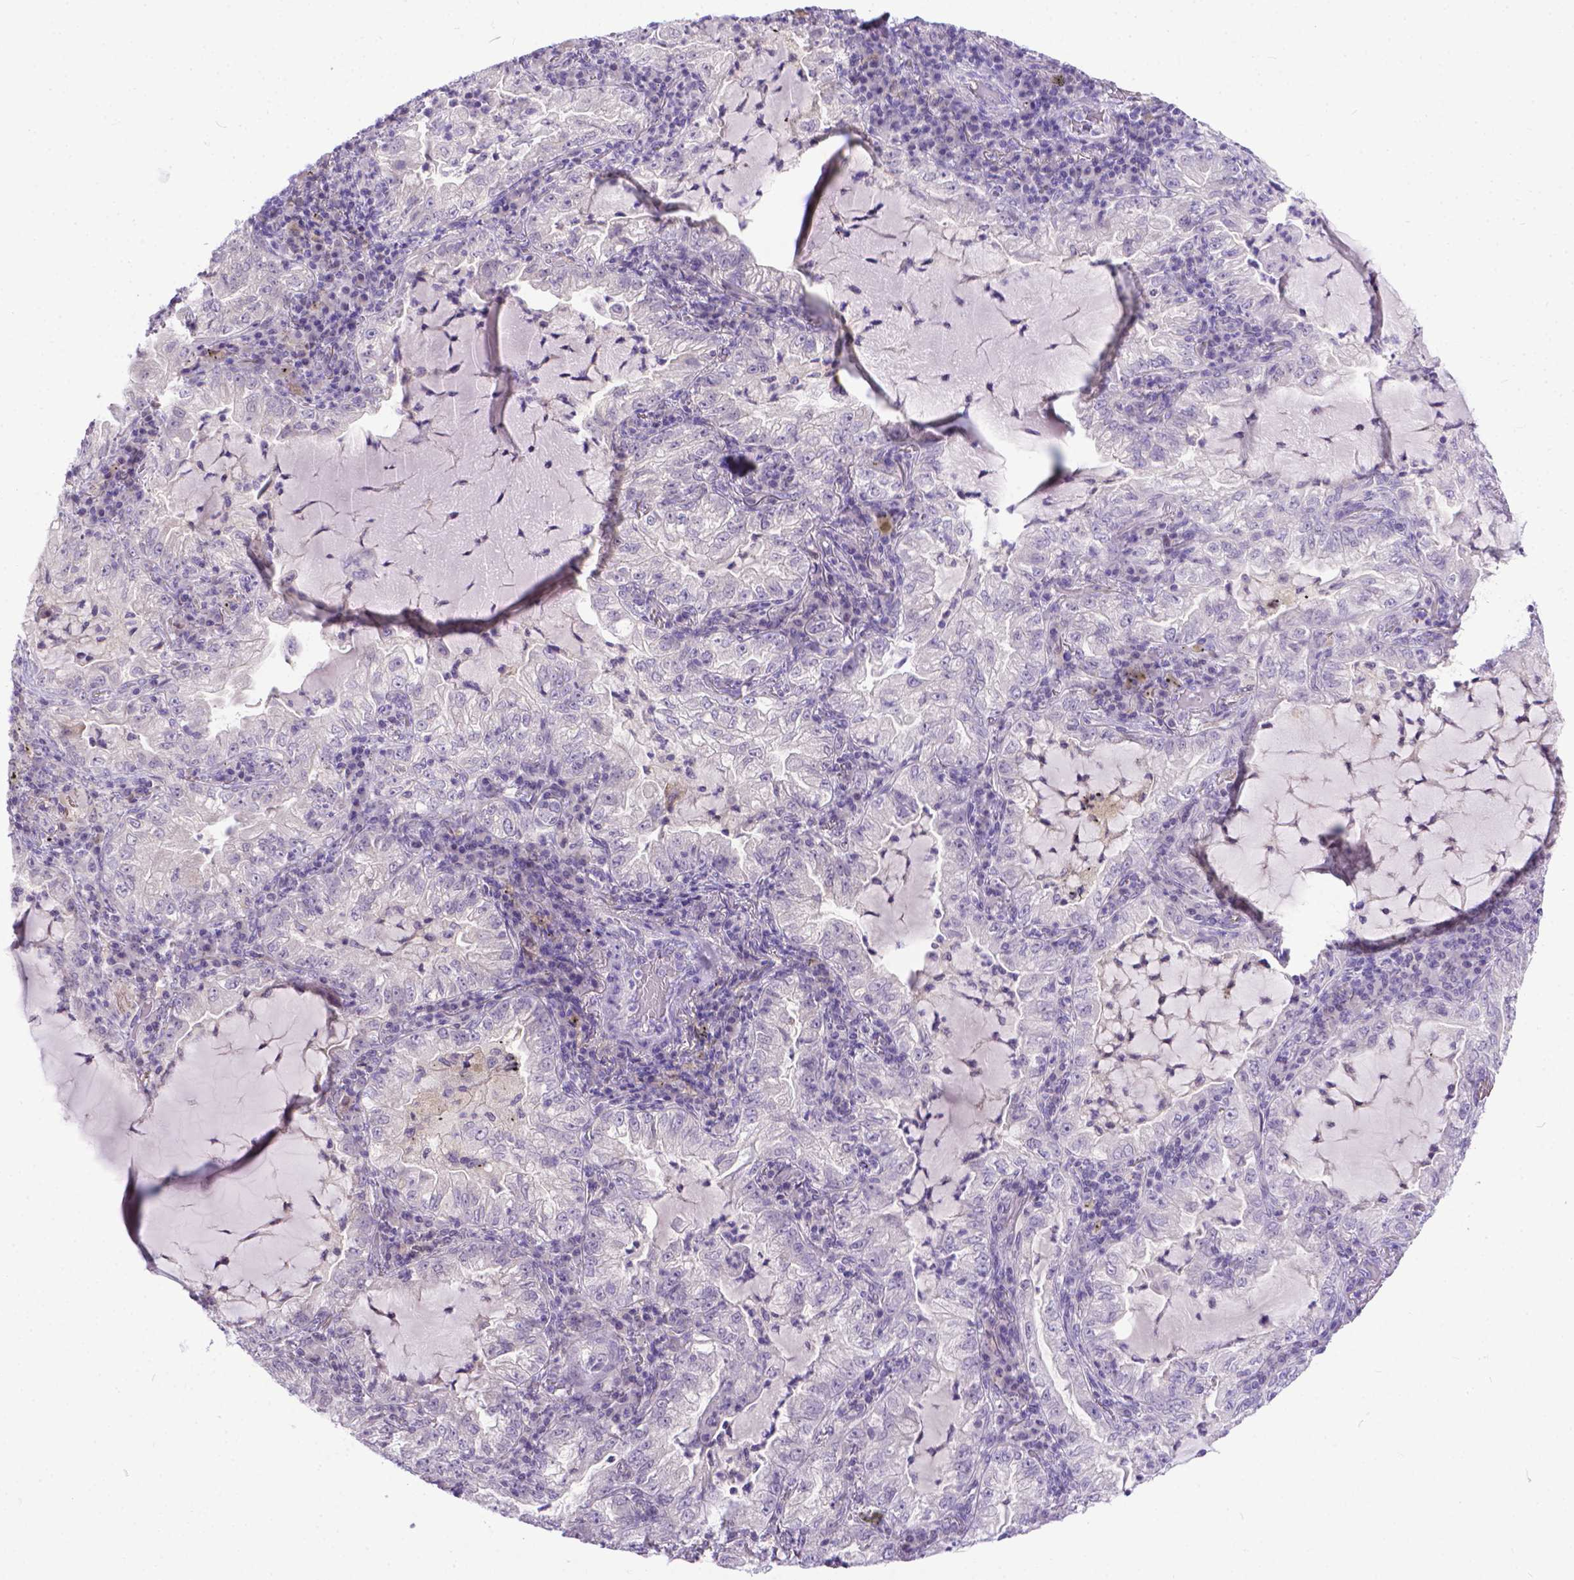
{"staining": {"intensity": "negative", "quantity": "none", "location": "none"}, "tissue": "lung cancer", "cell_type": "Tumor cells", "image_type": "cancer", "snomed": [{"axis": "morphology", "description": "Adenocarcinoma, NOS"}, {"axis": "topography", "description": "Lung"}], "caption": "There is no significant positivity in tumor cells of adenocarcinoma (lung).", "gene": "TTLL6", "patient": {"sex": "female", "age": 73}}